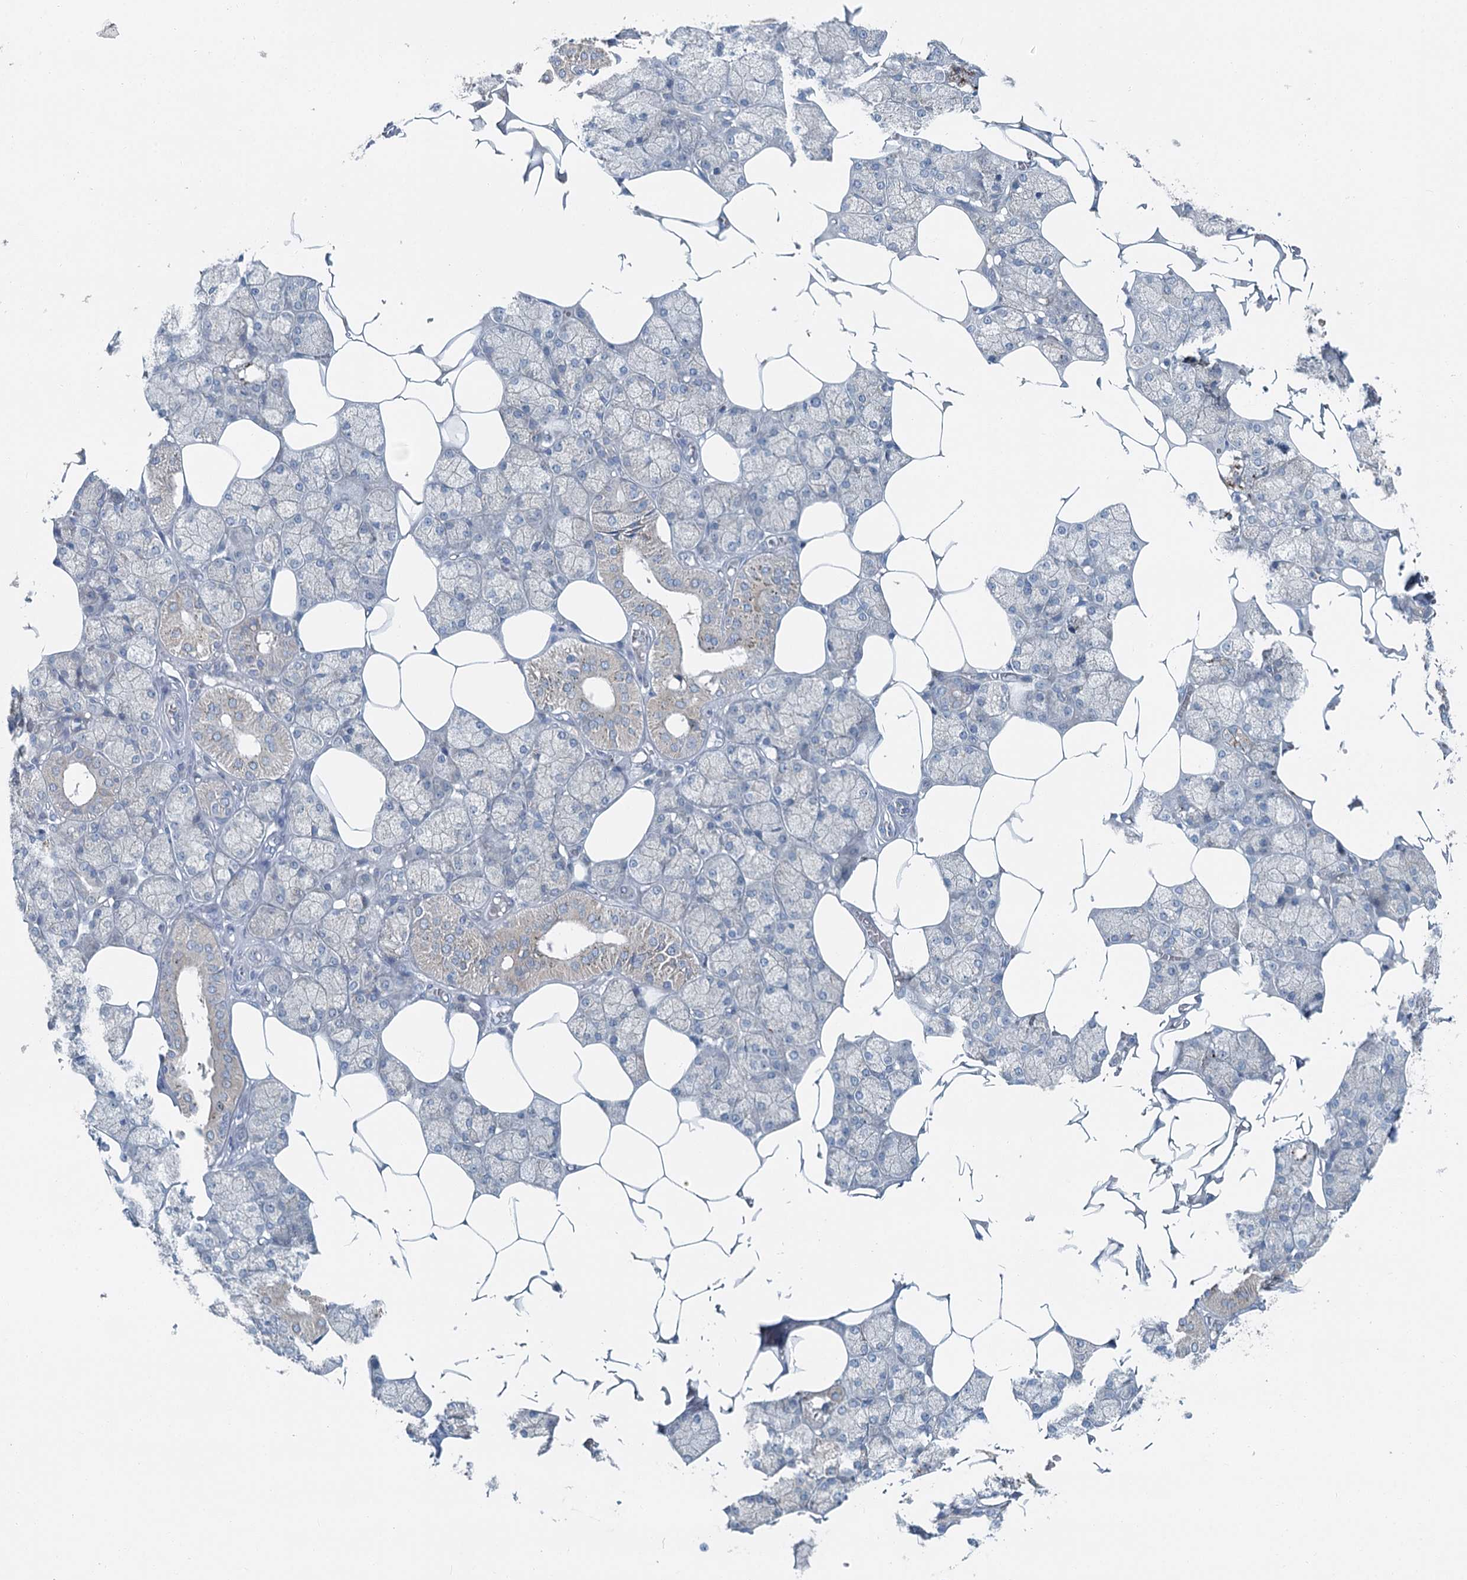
{"staining": {"intensity": "moderate", "quantity": "<25%", "location": "cytoplasmic/membranous"}, "tissue": "salivary gland", "cell_type": "Glandular cells", "image_type": "normal", "snomed": [{"axis": "morphology", "description": "Normal tissue, NOS"}, {"axis": "topography", "description": "Salivary gland"}], "caption": "Glandular cells demonstrate moderate cytoplasmic/membranous staining in about <25% of cells in unremarkable salivary gland.", "gene": "CHCHD5", "patient": {"sex": "male", "age": 62}}